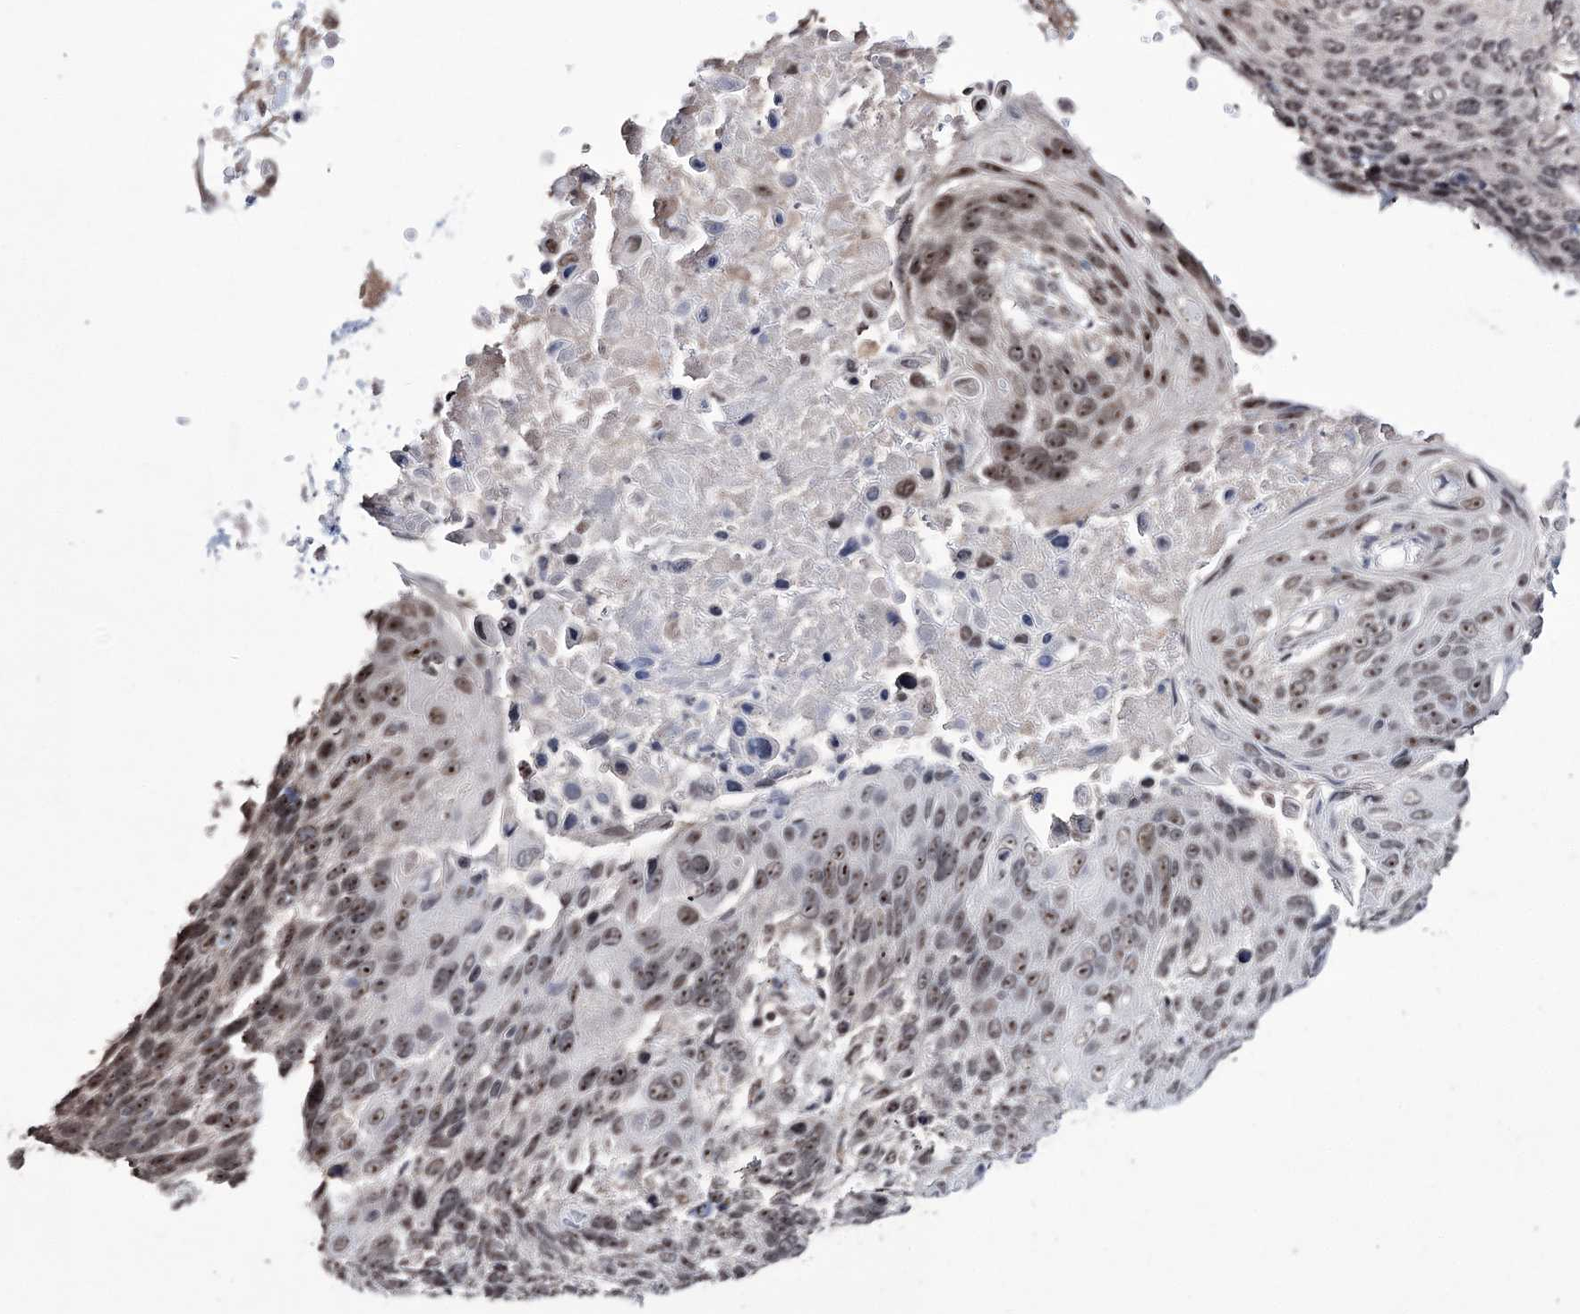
{"staining": {"intensity": "moderate", "quantity": ">75%", "location": "nuclear"}, "tissue": "lung cancer", "cell_type": "Tumor cells", "image_type": "cancer", "snomed": [{"axis": "morphology", "description": "Squamous cell carcinoma, NOS"}, {"axis": "topography", "description": "Lung"}], "caption": "Immunohistochemical staining of human squamous cell carcinoma (lung) reveals medium levels of moderate nuclear protein expression in approximately >75% of tumor cells.", "gene": "VGLL4", "patient": {"sex": "male", "age": 66}}